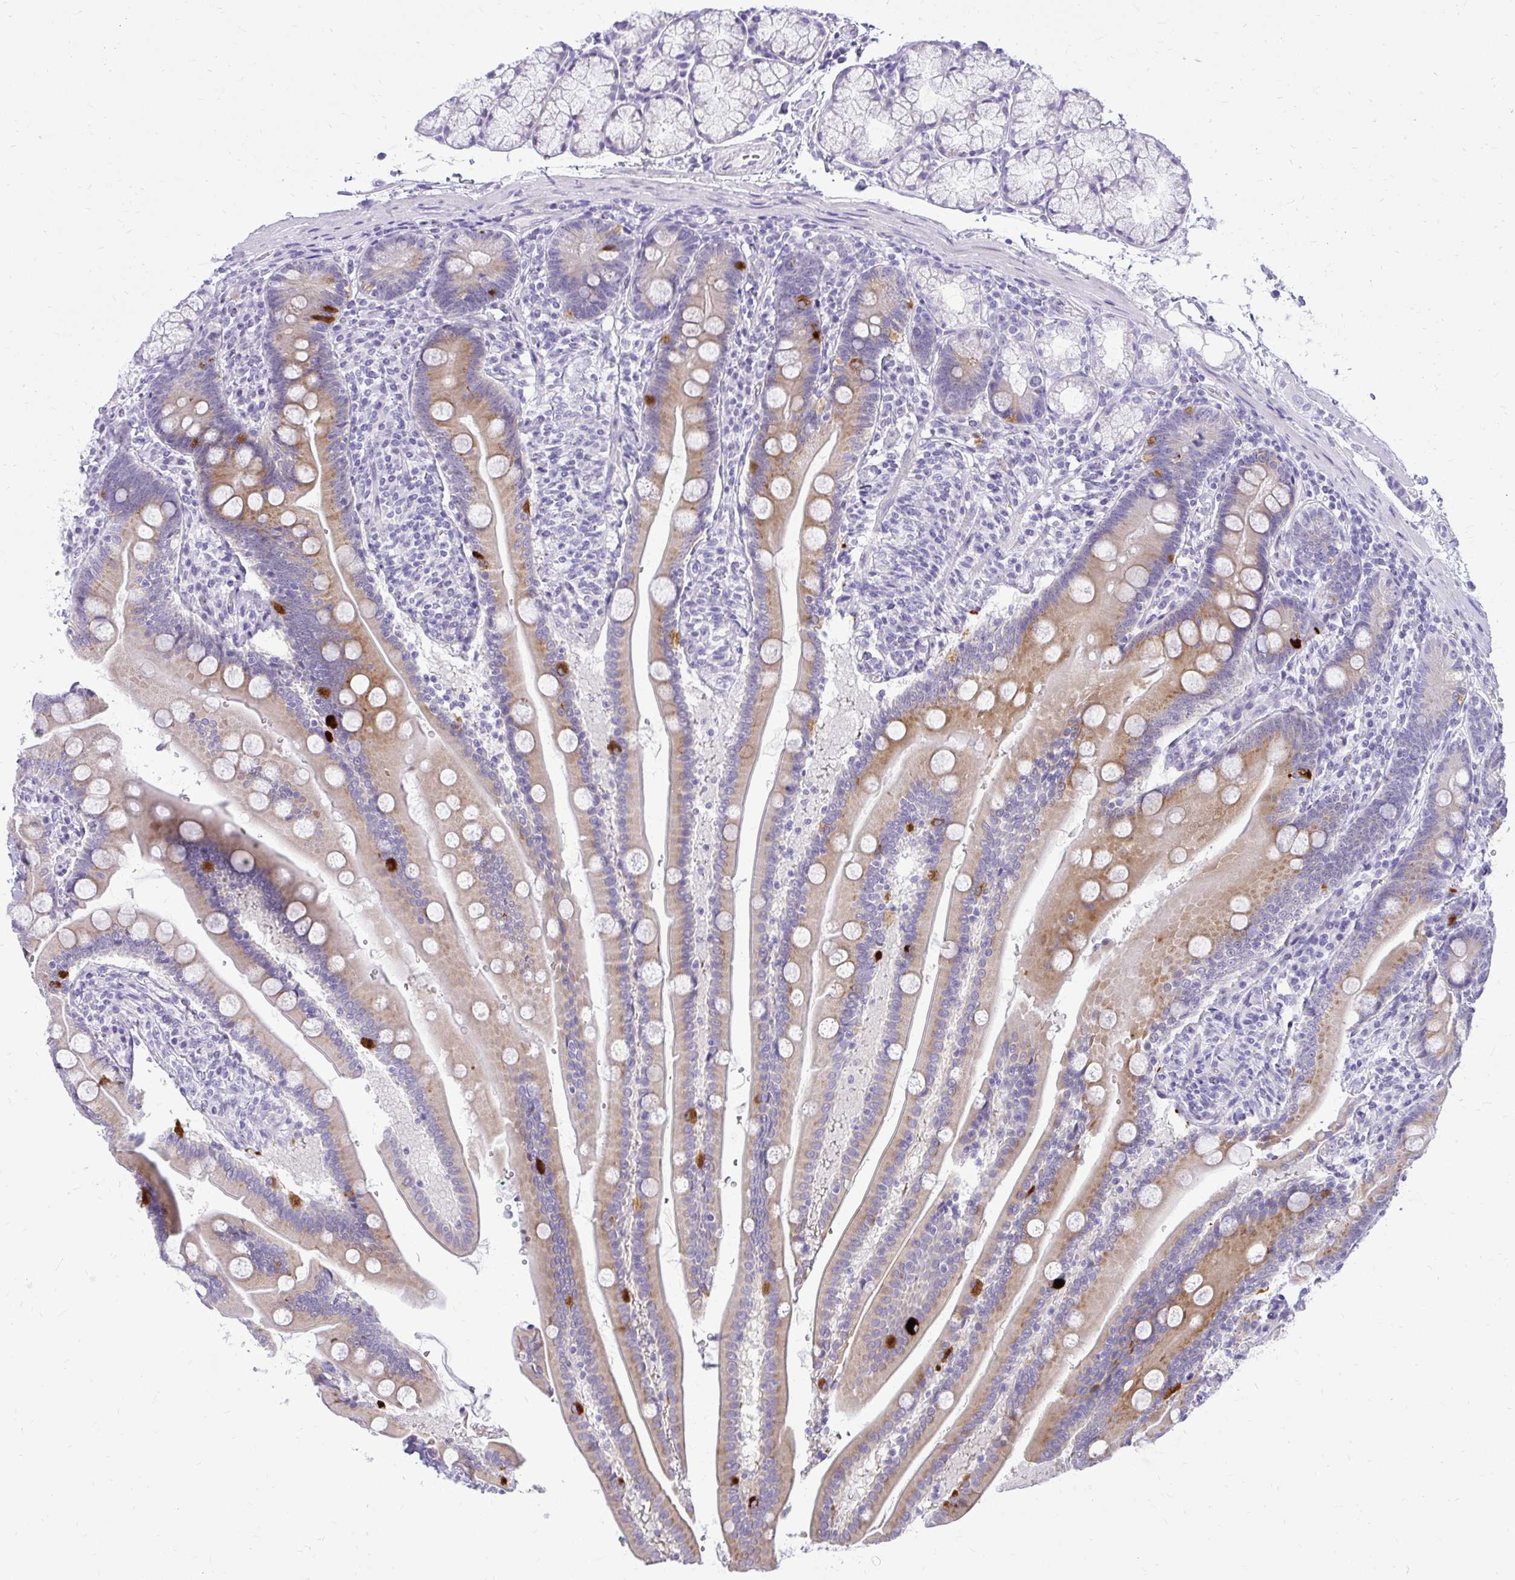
{"staining": {"intensity": "moderate", "quantity": ">75%", "location": "cytoplasmic/membranous"}, "tissue": "duodenum", "cell_type": "Glandular cells", "image_type": "normal", "snomed": [{"axis": "morphology", "description": "Normal tissue, NOS"}, {"axis": "topography", "description": "Duodenum"}], "caption": "Glandular cells show medium levels of moderate cytoplasmic/membranous staining in about >75% of cells in benign duodenum.", "gene": "PRAP1", "patient": {"sex": "female", "age": 67}}